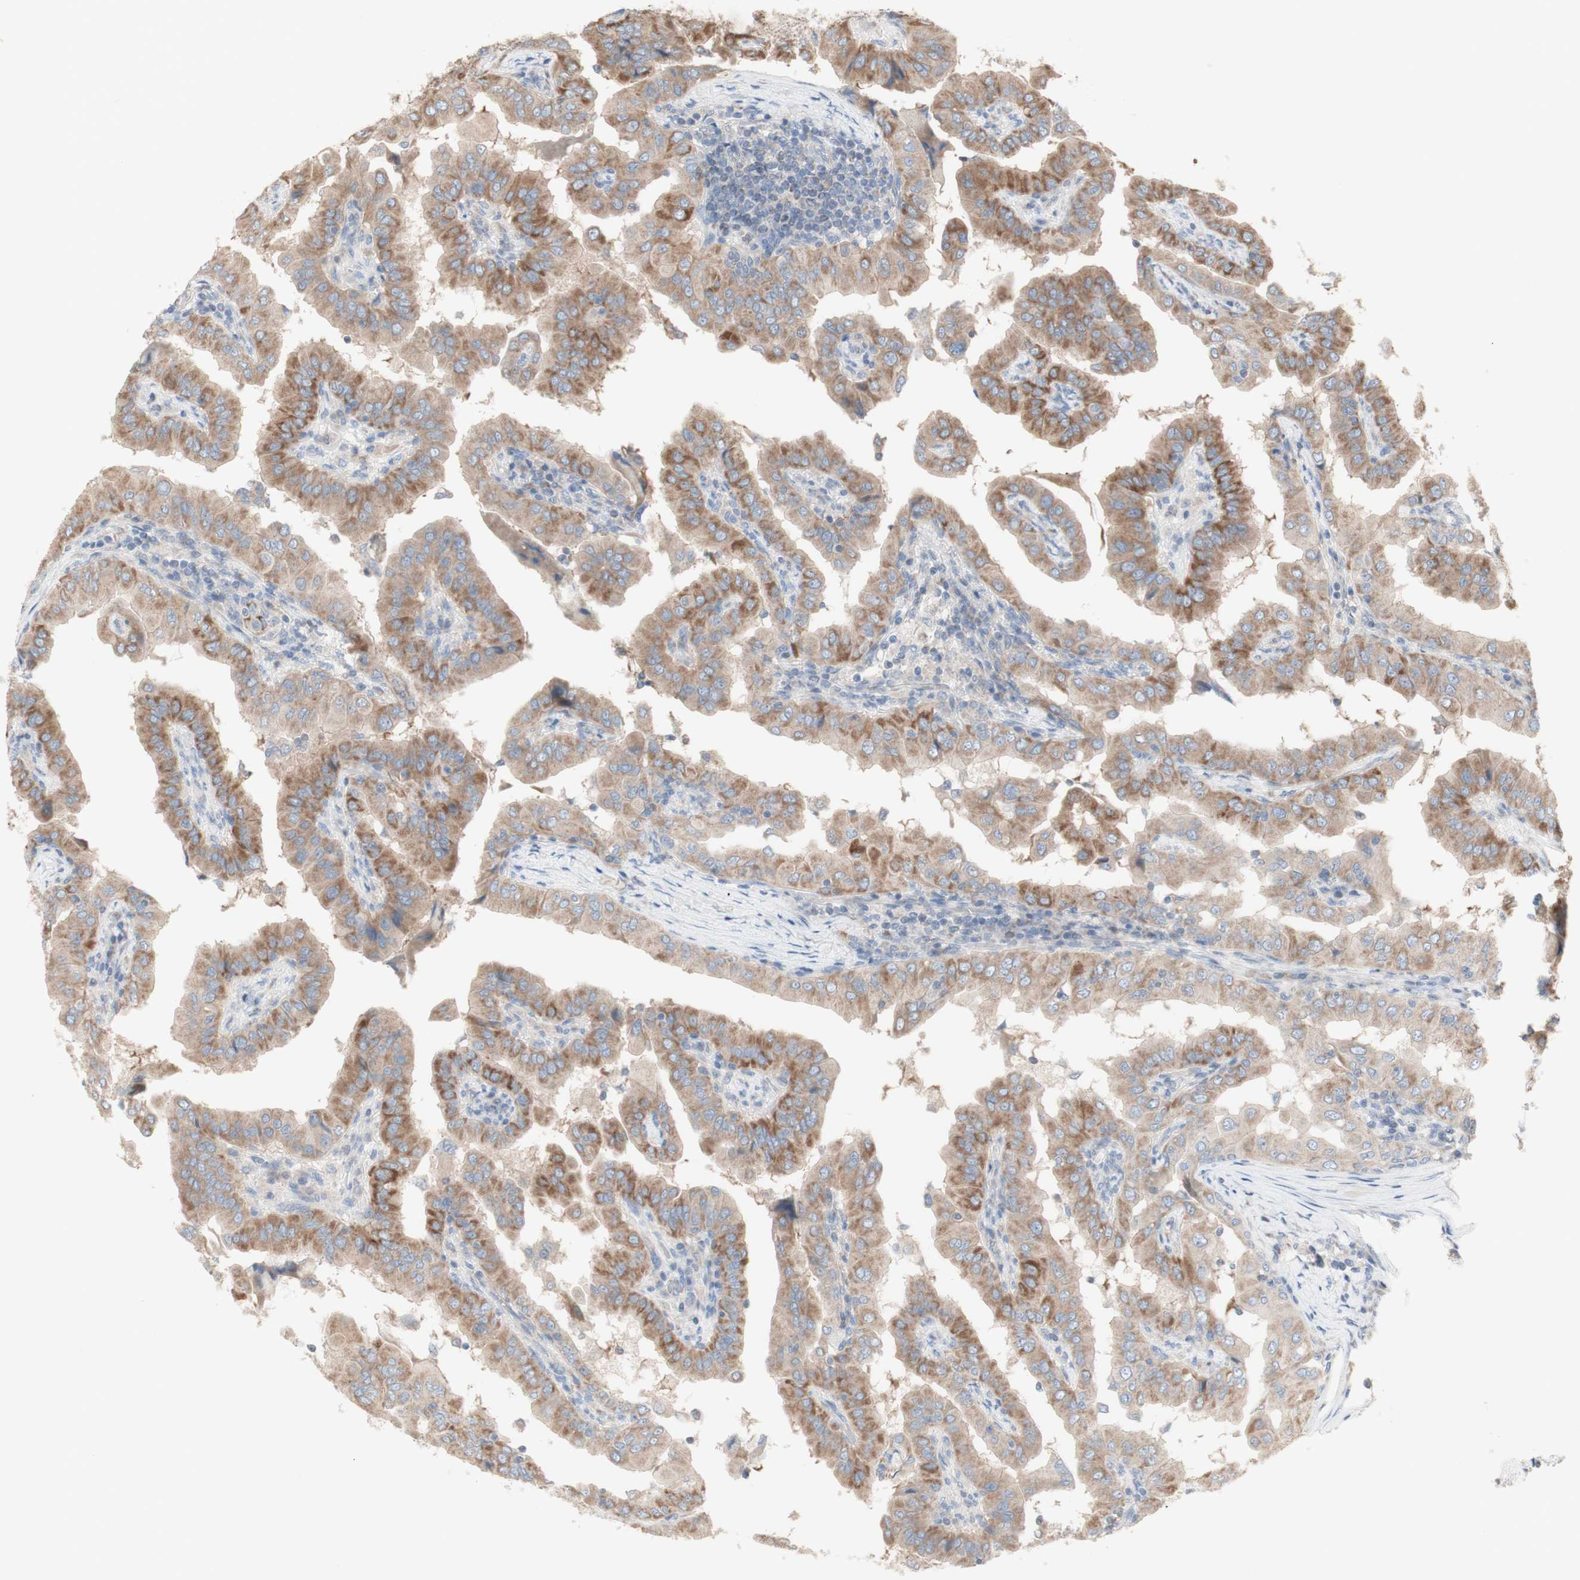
{"staining": {"intensity": "moderate", "quantity": "25%-75%", "location": "cytoplasmic/membranous"}, "tissue": "thyroid cancer", "cell_type": "Tumor cells", "image_type": "cancer", "snomed": [{"axis": "morphology", "description": "Papillary adenocarcinoma, NOS"}, {"axis": "topography", "description": "Thyroid gland"}], "caption": "A photomicrograph showing moderate cytoplasmic/membranous positivity in about 25%-75% of tumor cells in thyroid papillary adenocarcinoma, as visualized by brown immunohistochemical staining.", "gene": "C3orf52", "patient": {"sex": "male", "age": 33}}